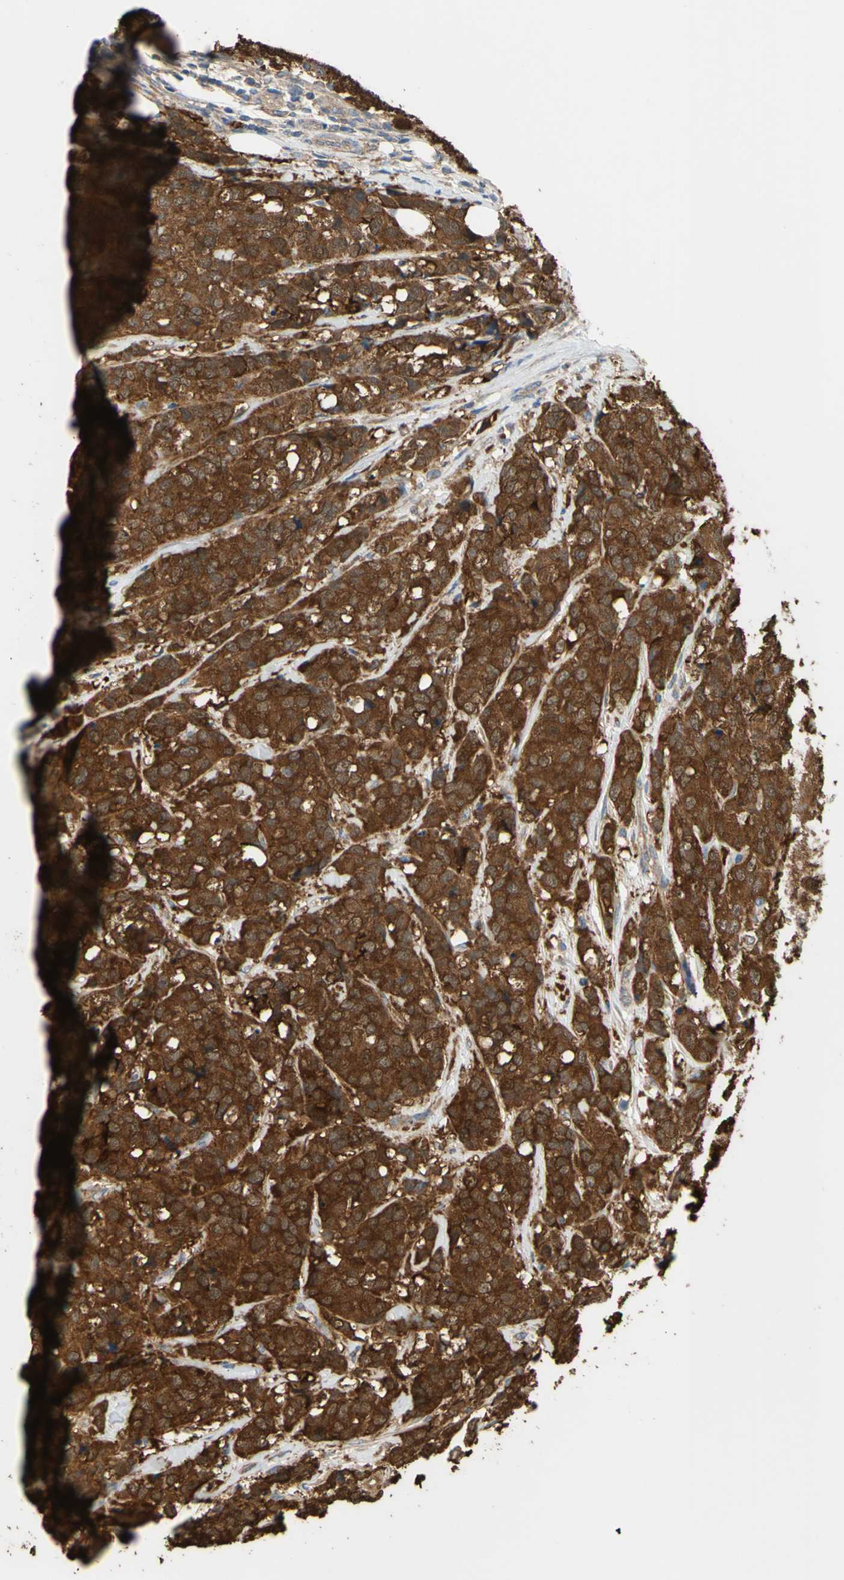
{"staining": {"intensity": "strong", "quantity": ">75%", "location": "cytoplasmic/membranous"}, "tissue": "breast cancer", "cell_type": "Tumor cells", "image_type": "cancer", "snomed": [{"axis": "morphology", "description": "Lobular carcinoma"}, {"axis": "topography", "description": "Breast"}], "caption": "An IHC micrograph of tumor tissue is shown. Protein staining in brown shows strong cytoplasmic/membranous positivity in lobular carcinoma (breast) within tumor cells.", "gene": "CTTN", "patient": {"sex": "female", "age": 59}}